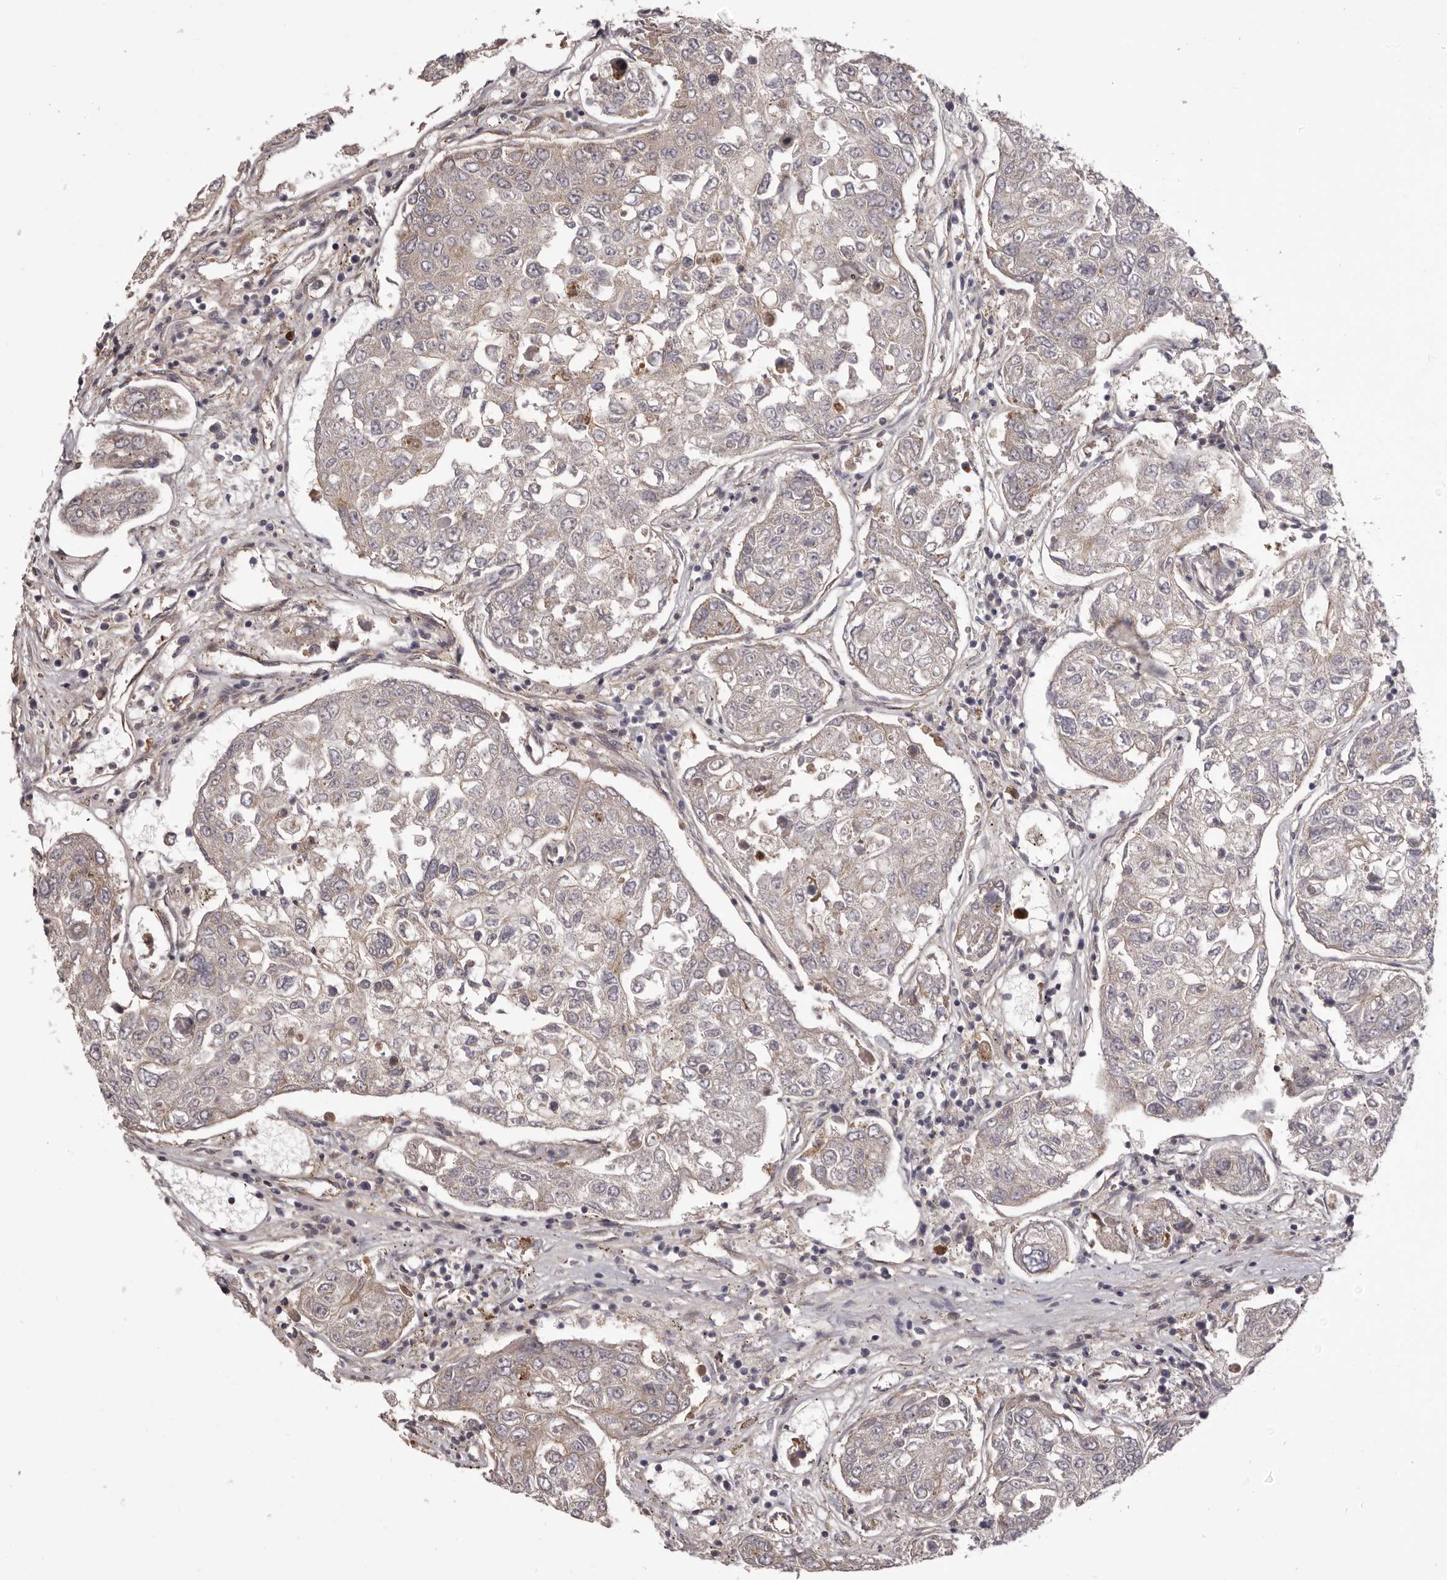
{"staining": {"intensity": "negative", "quantity": "none", "location": "none"}, "tissue": "urothelial cancer", "cell_type": "Tumor cells", "image_type": "cancer", "snomed": [{"axis": "morphology", "description": "Urothelial carcinoma, High grade"}, {"axis": "topography", "description": "Lymph node"}, {"axis": "topography", "description": "Urinary bladder"}], "caption": "Immunohistochemistry (IHC) micrograph of urothelial carcinoma (high-grade) stained for a protein (brown), which shows no positivity in tumor cells. The staining was performed using DAB (3,3'-diaminobenzidine) to visualize the protein expression in brown, while the nuclei were stained in blue with hematoxylin (Magnification: 20x).", "gene": "OTUD3", "patient": {"sex": "male", "age": 51}}